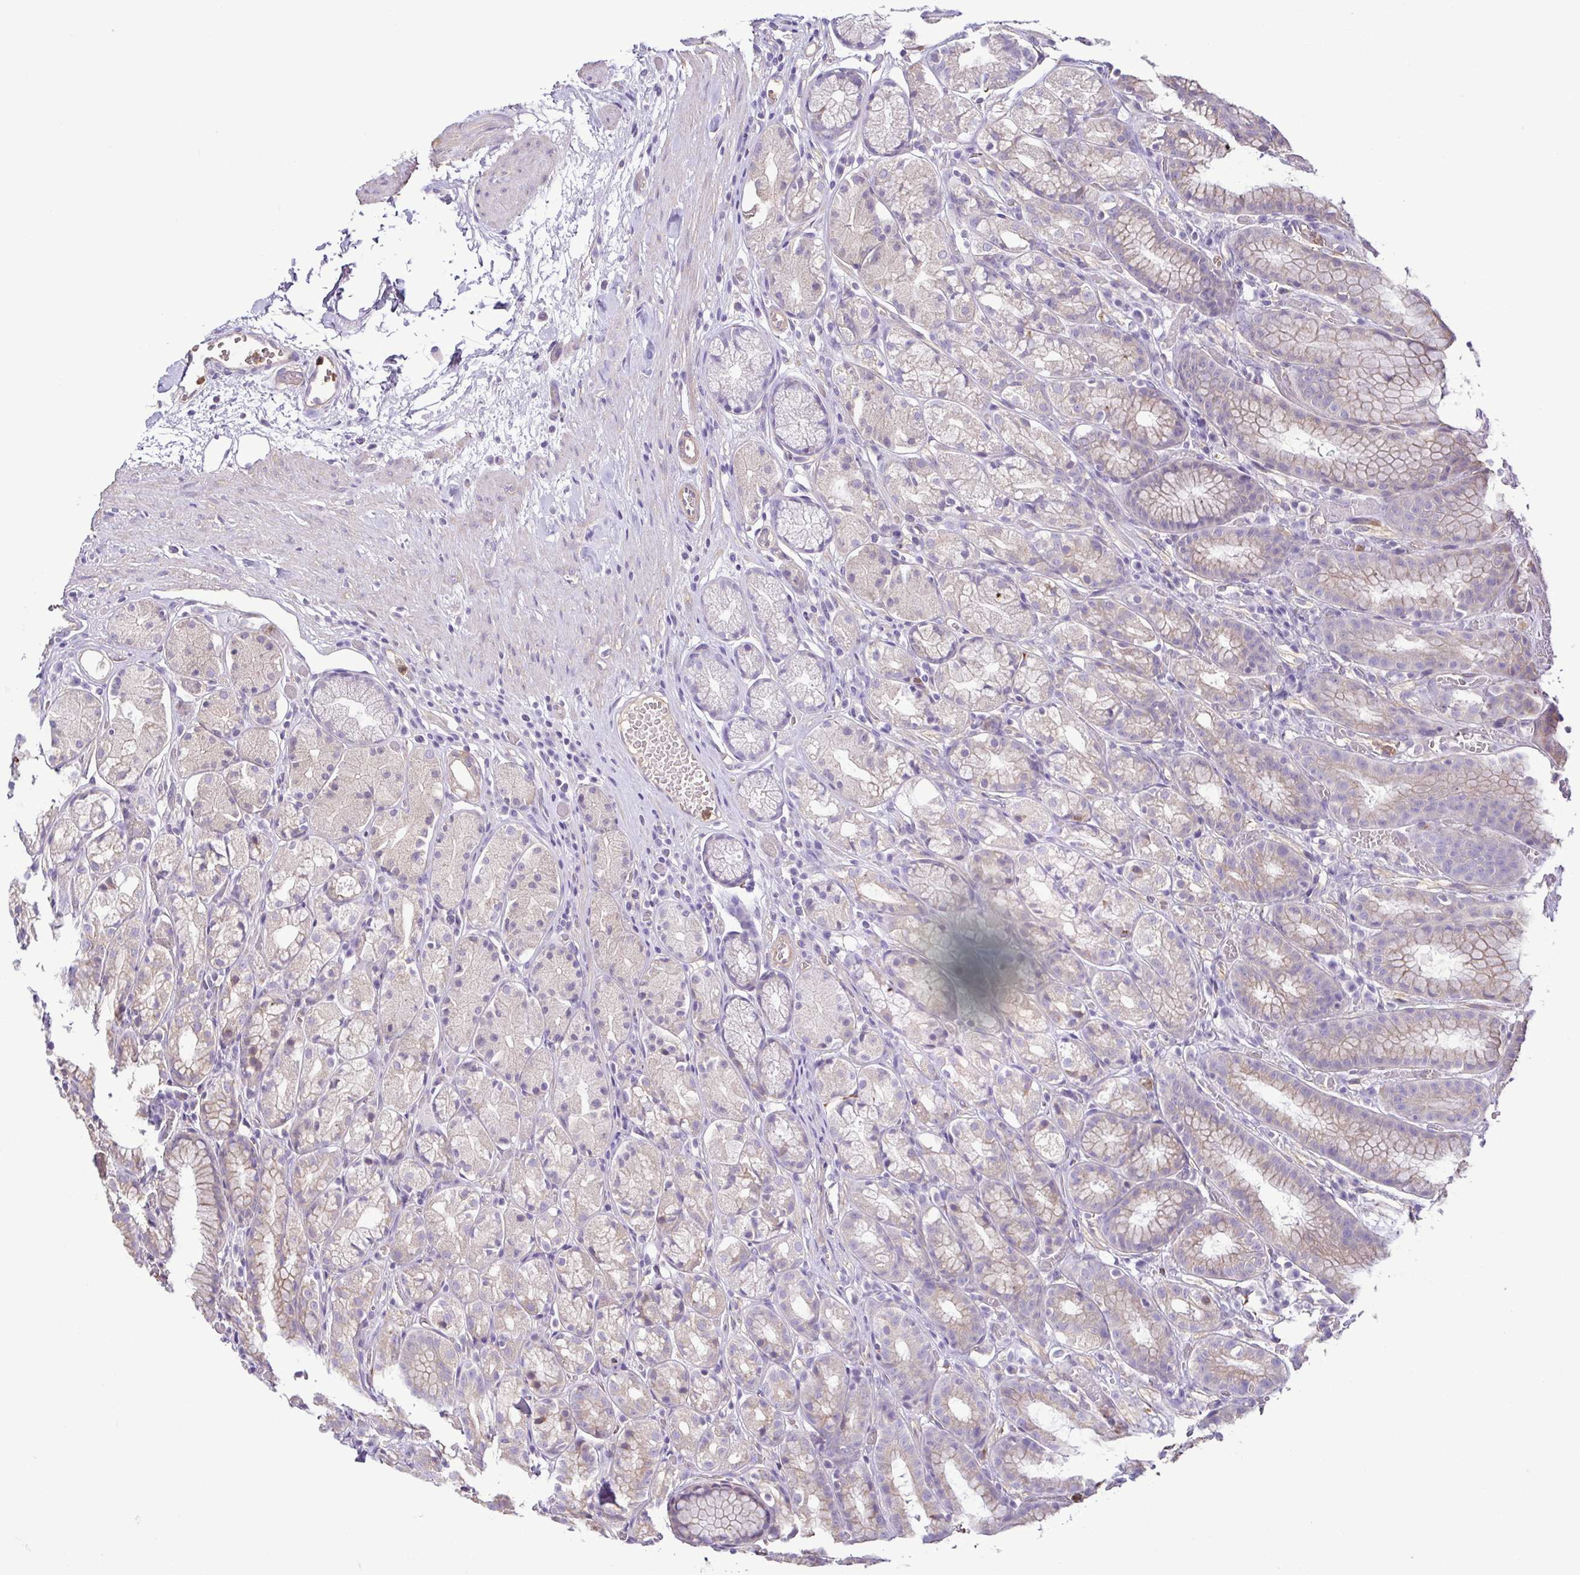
{"staining": {"intensity": "weak", "quantity": "<25%", "location": "cytoplasmic/membranous"}, "tissue": "stomach", "cell_type": "Glandular cells", "image_type": "normal", "snomed": [{"axis": "morphology", "description": "Normal tissue, NOS"}, {"axis": "topography", "description": "Stomach"}], "caption": "Micrograph shows no significant protein staining in glandular cells of unremarkable stomach.", "gene": "MYL10", "patient": {"sex": "male", "age": 70}}